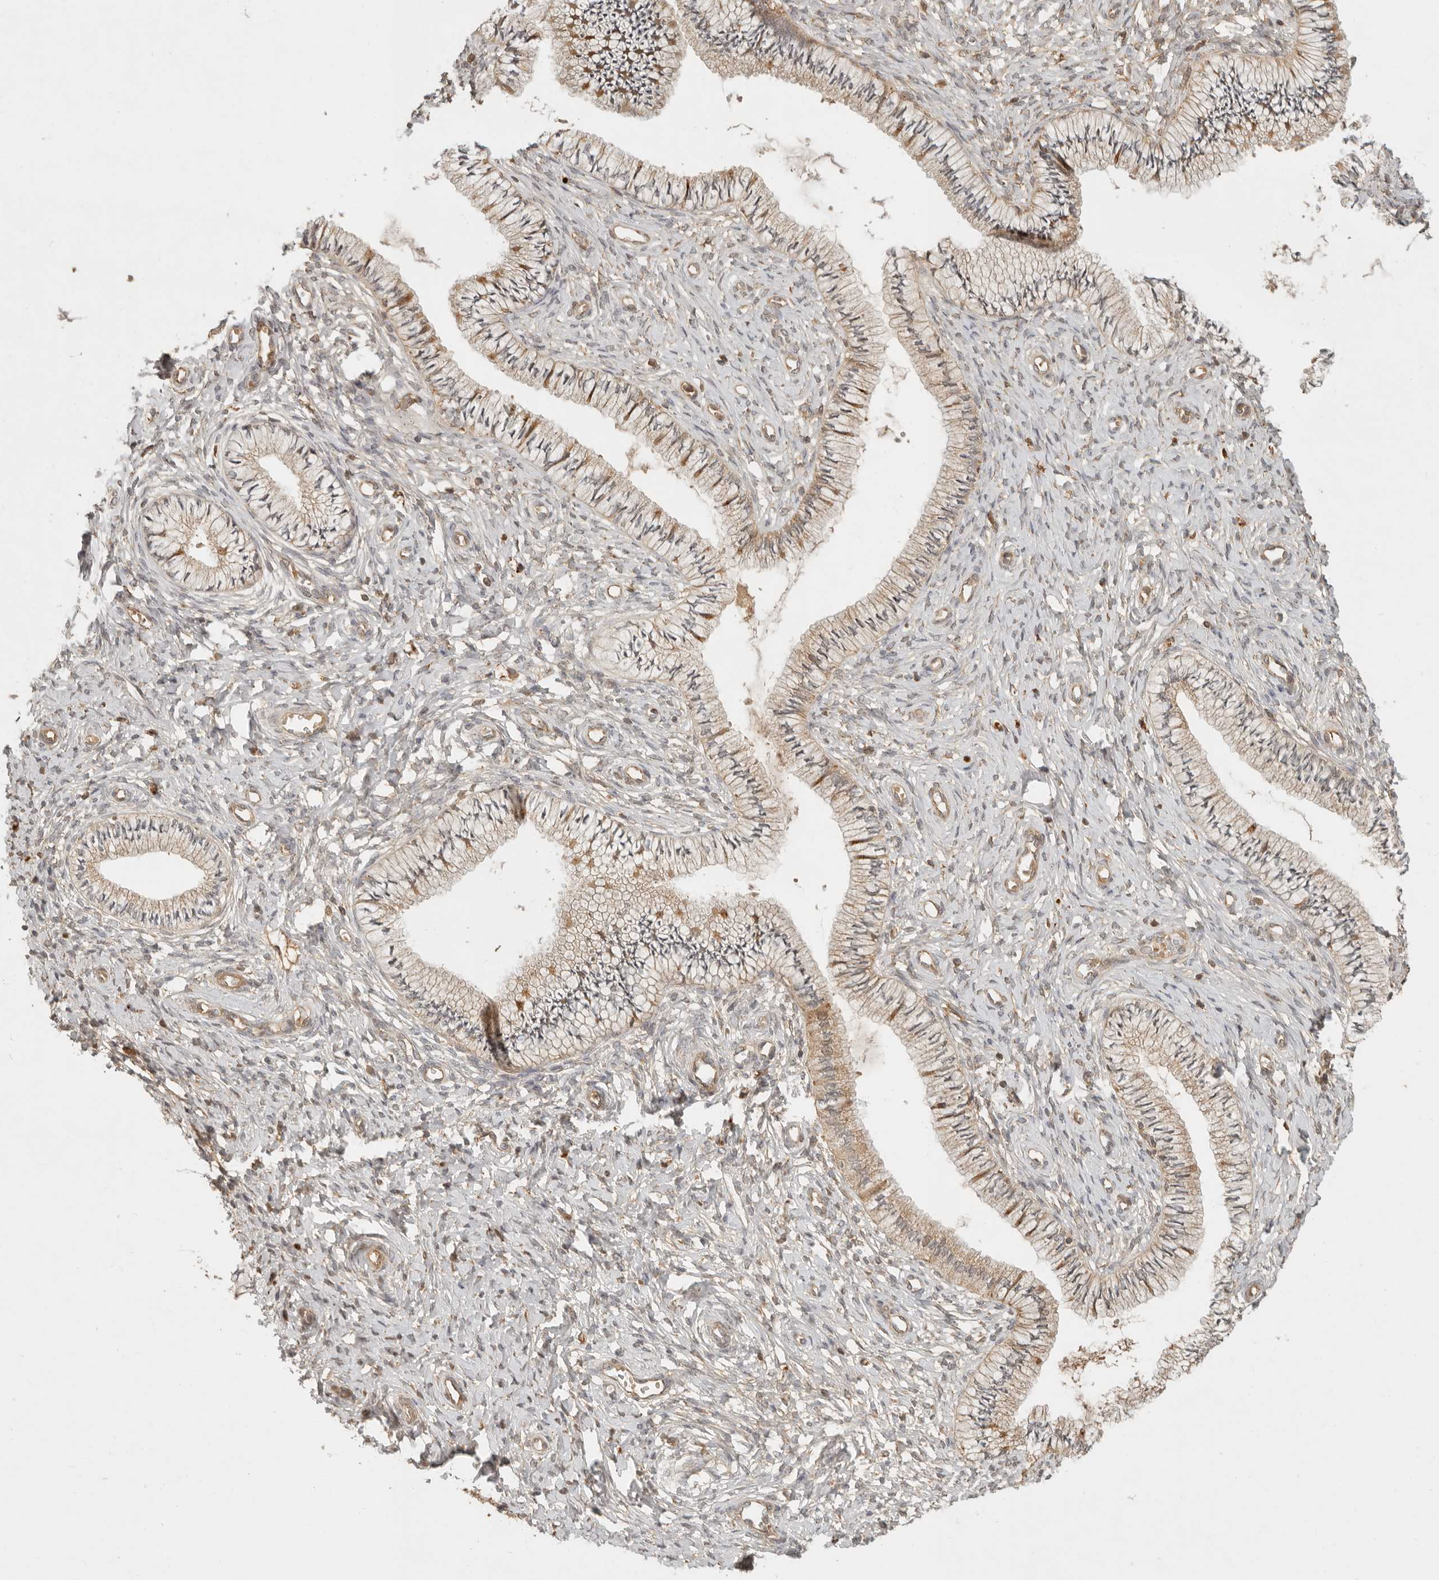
{"staining": {"intensity": "moderate", "quantity": "25%-75%", "location": "cytoplasmic/membranous"}, "tissue": "cervix", "cell_type": "Glandular cells", "image_type": "normal", "snomed": [{"axis": "morphology", "description": "Normal tissue, NOS"}, {"axis": "topography", "description": "Cervix"}], "caption": "Protein staining of benign cervix displays moderate cytoplasmic/membranous positivity in approximately 25%-75% of glandular cells.", "gene": "ANKRD61", "patient": {"sex": "female", "age": 36}}